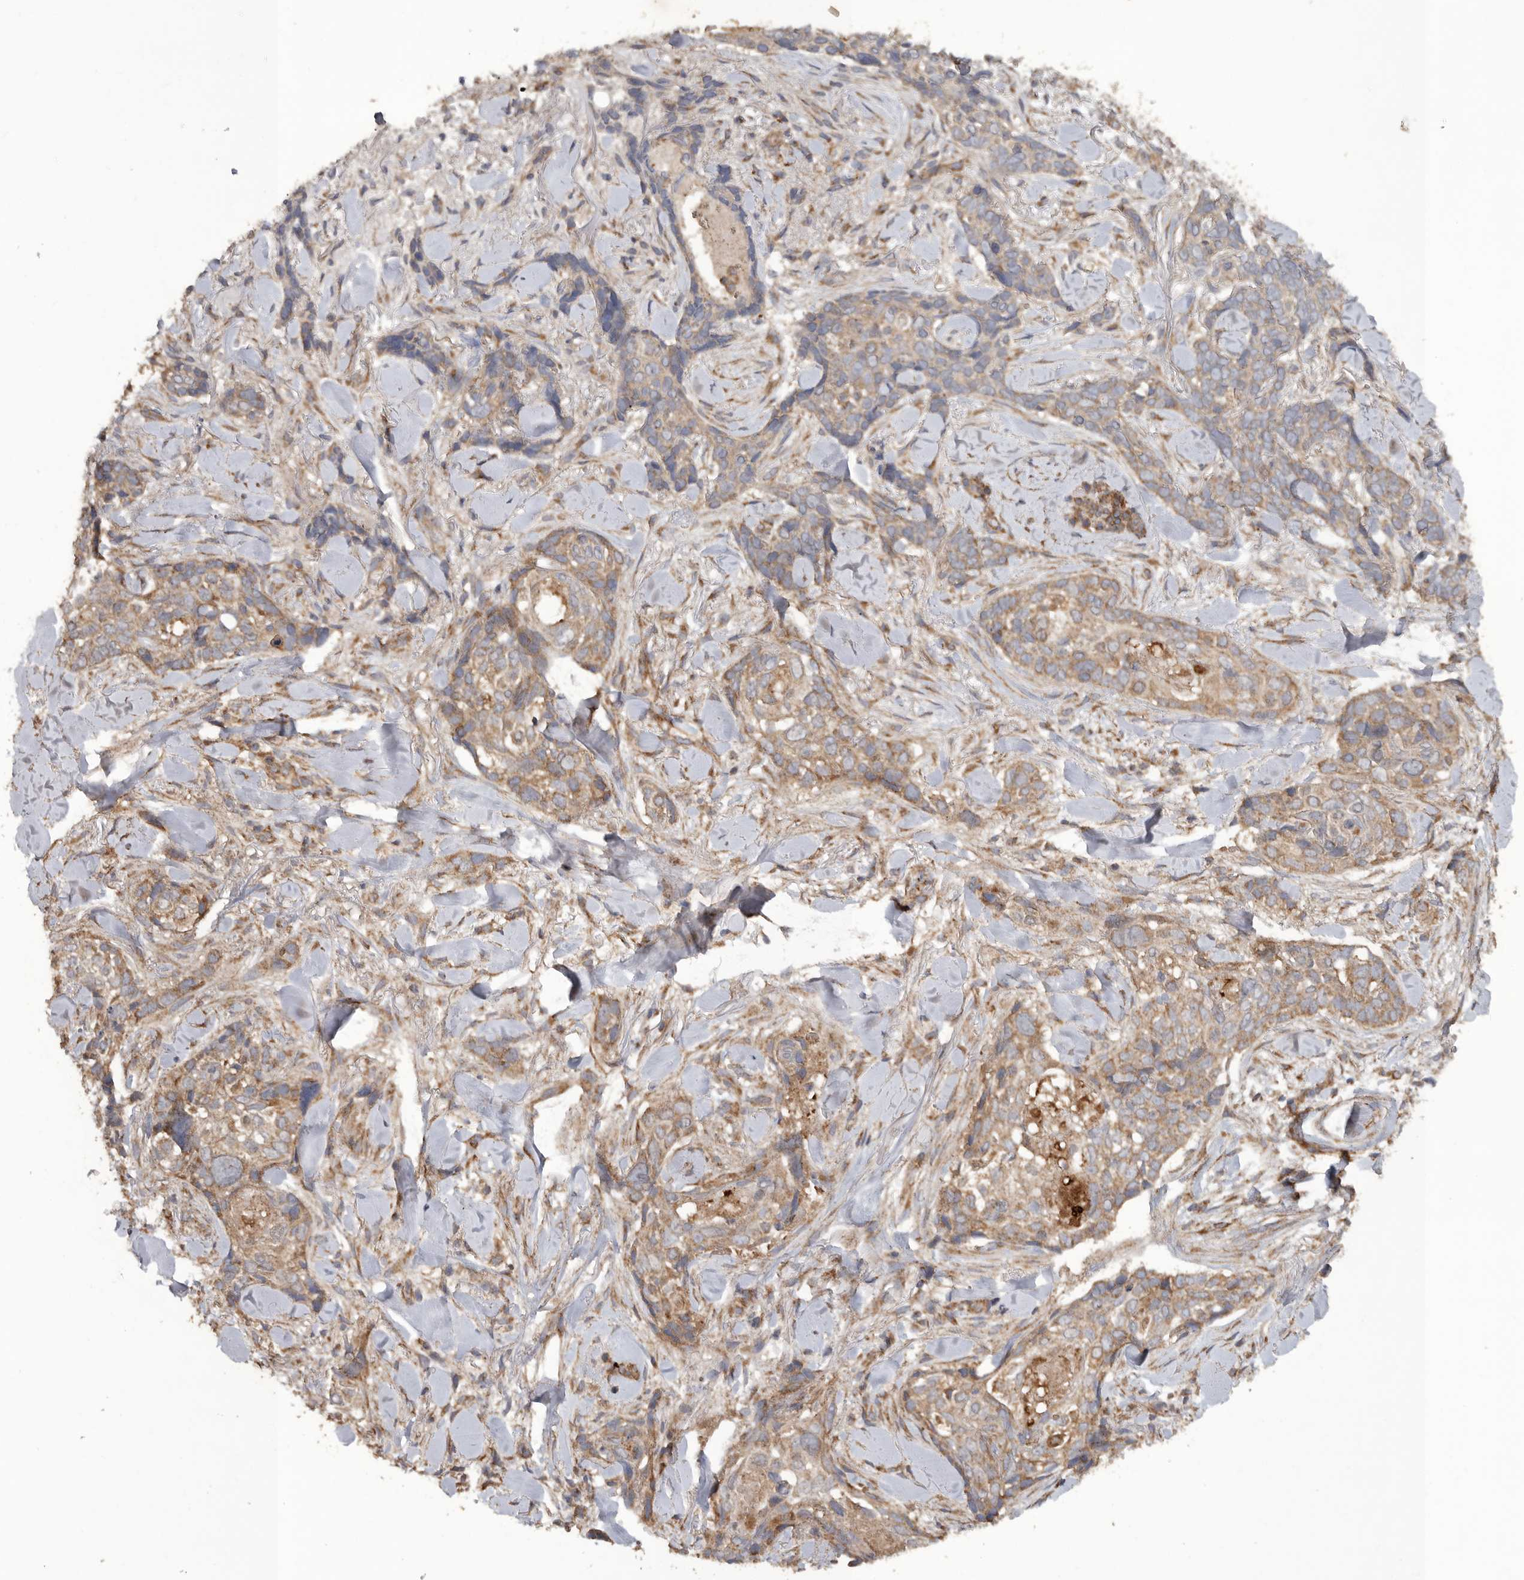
{"staining": {"intensity": "moderate", "quantity": ">75%", "location": "cytoplasmic/membranous"}, "tissue": "skin cancer", "cell_type": "Tumor cells", "image_type": "cancer", "snomed": [{"axis": "morphology", "description": "Basal cell carcinoma"}, {"axis": "topography", "description": "Skin"}], "caption": "High-magnification brightfield microscopy of skin cancer (basal cell carcinoma) stained with DAB (3,3'-diaminobenzidine) (brown) and counterstained with hematoxylin (blue). tumor cells exhibit moderate cytoplasmic/membranous expression is seen in approximately>75% of cells.", "gene": "PODXL2", "patient": {"sex": "female", "age": 82}}